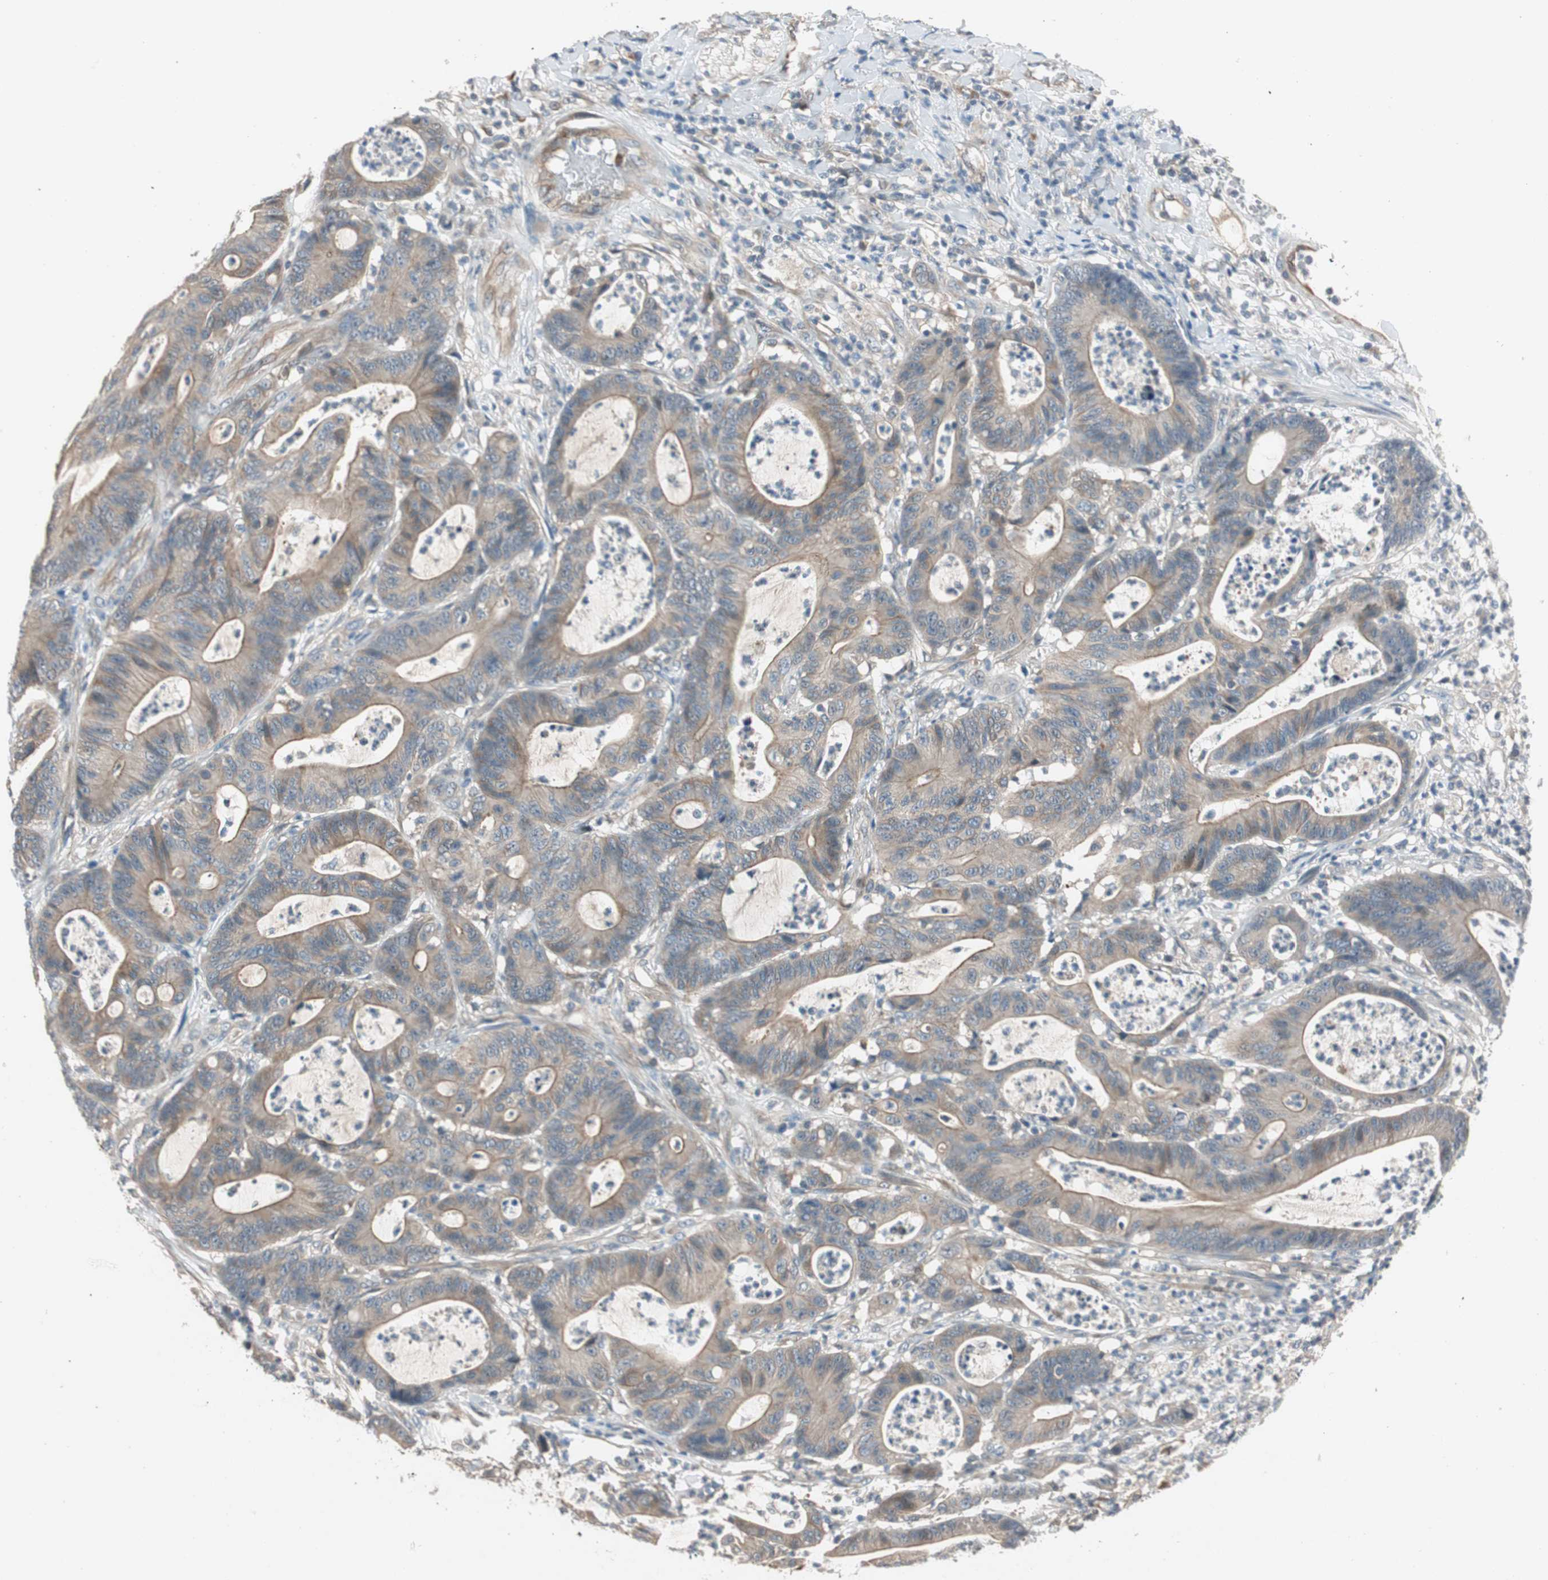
{"staining": {"intensity": "weak", "quantity": ">75%", "location": "cytoplasmic/membranous"}, "tissue": "colorectal cancer", "cell_type": "Tumor cells", "image_type": "cancer", "snomed": [{"axis": "morphology", "description": "Adenocarcinoma, NOS"}, {"axis": "topography", "description": "Colon"}], "caption": "Immunohistochemistry (IHC) (DAB) staining of human colorectal adenocarcinoma demonstrates weak cytoplasmic/membranous protein expression in approximately >75% of tumor cells. (IHC, brightfield microscopy, high magnification).", "gene": "NCLN", "patient": {"sex": "female", "age": 84}}